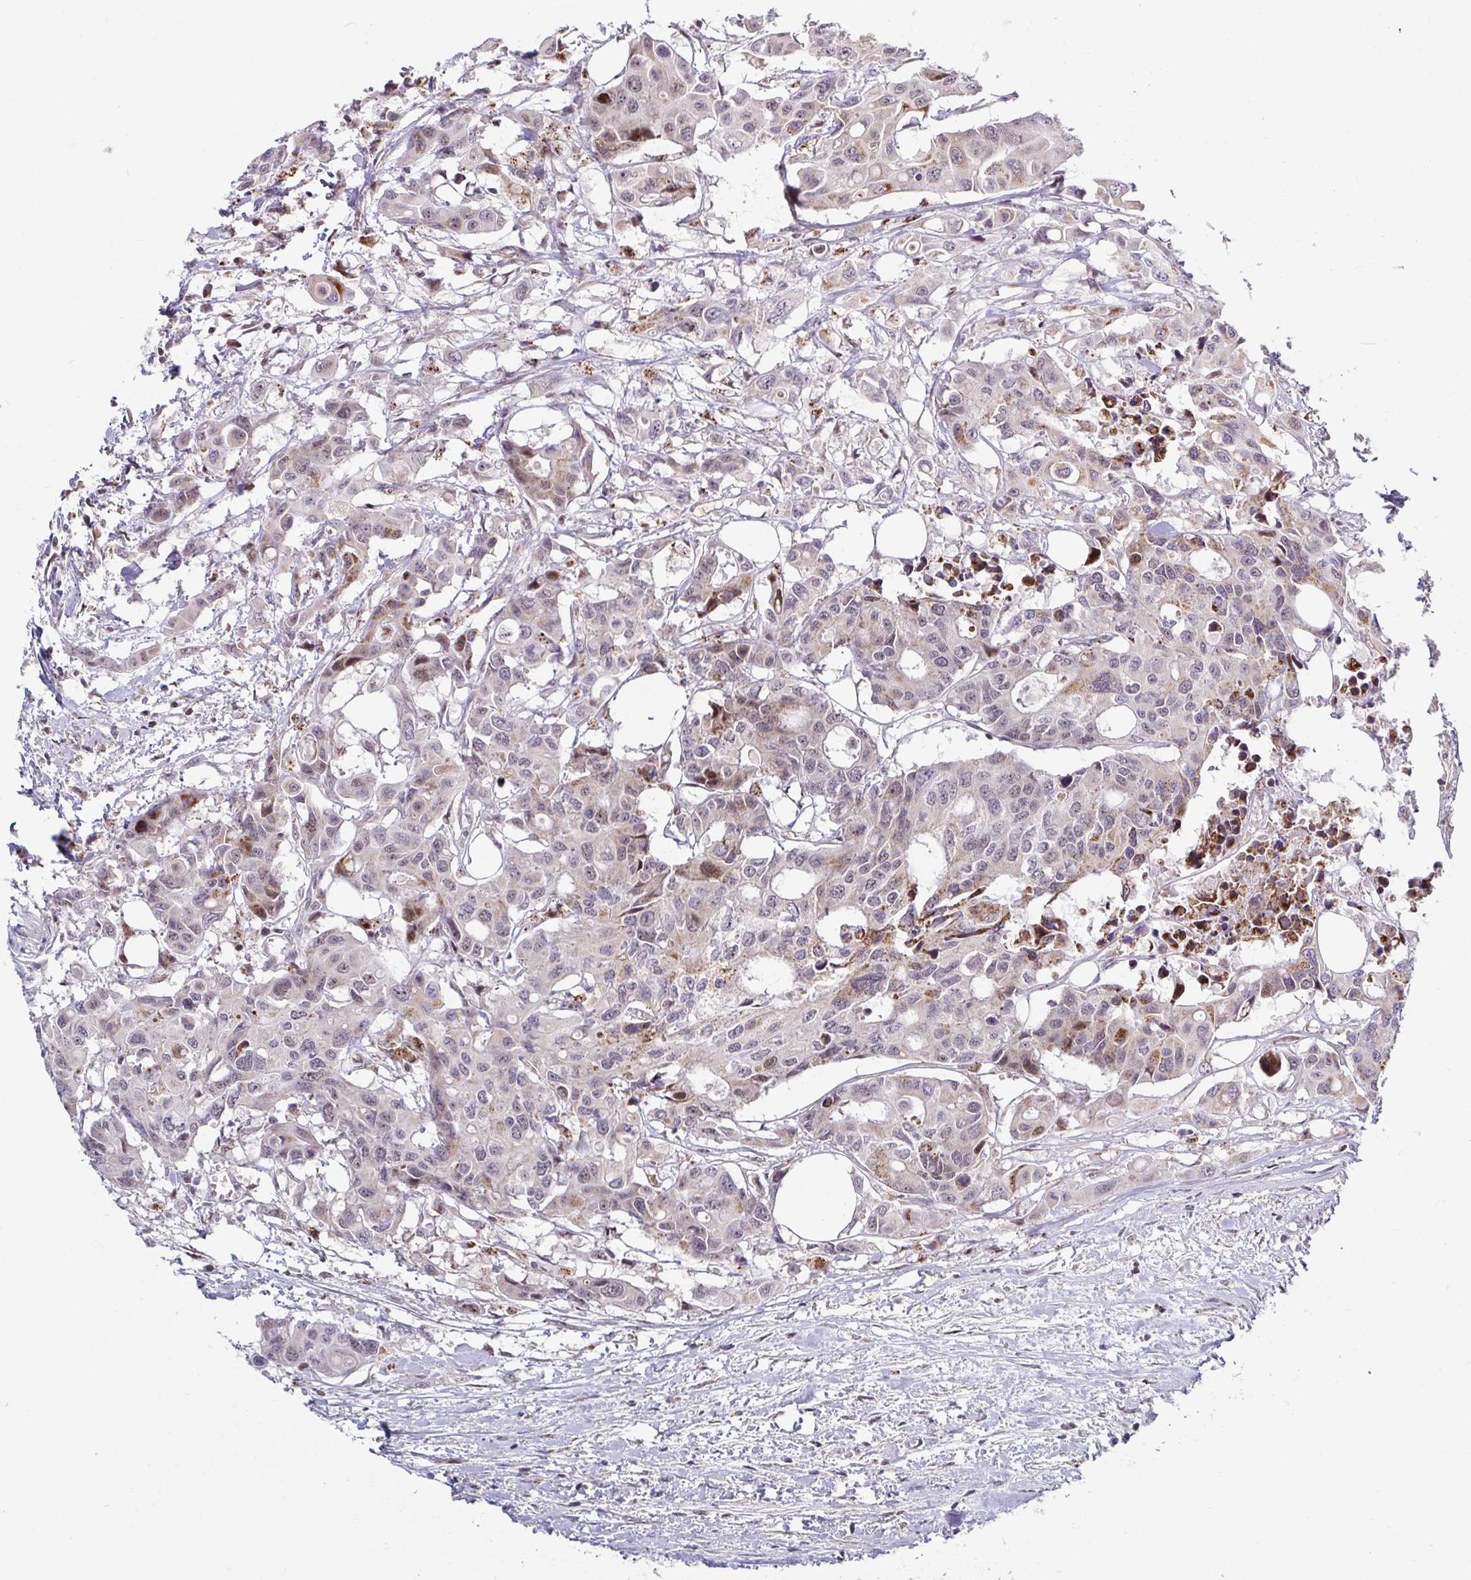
{"staining": {"intensity": "moderate", "quantity": "<25%", "location": "cytoplasmic/membranous"}, "tissue": "colorectal cancer", "cell_type": "Tumor cells", "image_type": "cancer", "snomed": [{"axis": "morphology", "description": "Adenocarcinoma, NOS"}, {"axis": "topography", "description": "Colon"}], "caption": "A histopathology image of colorectal cancer stained for a protein reveals moderate cytoplasmic/membranous brown staining in tumor cells.", "gene": "DZIP1", "patient": {"sex": "male", "age": 77}}